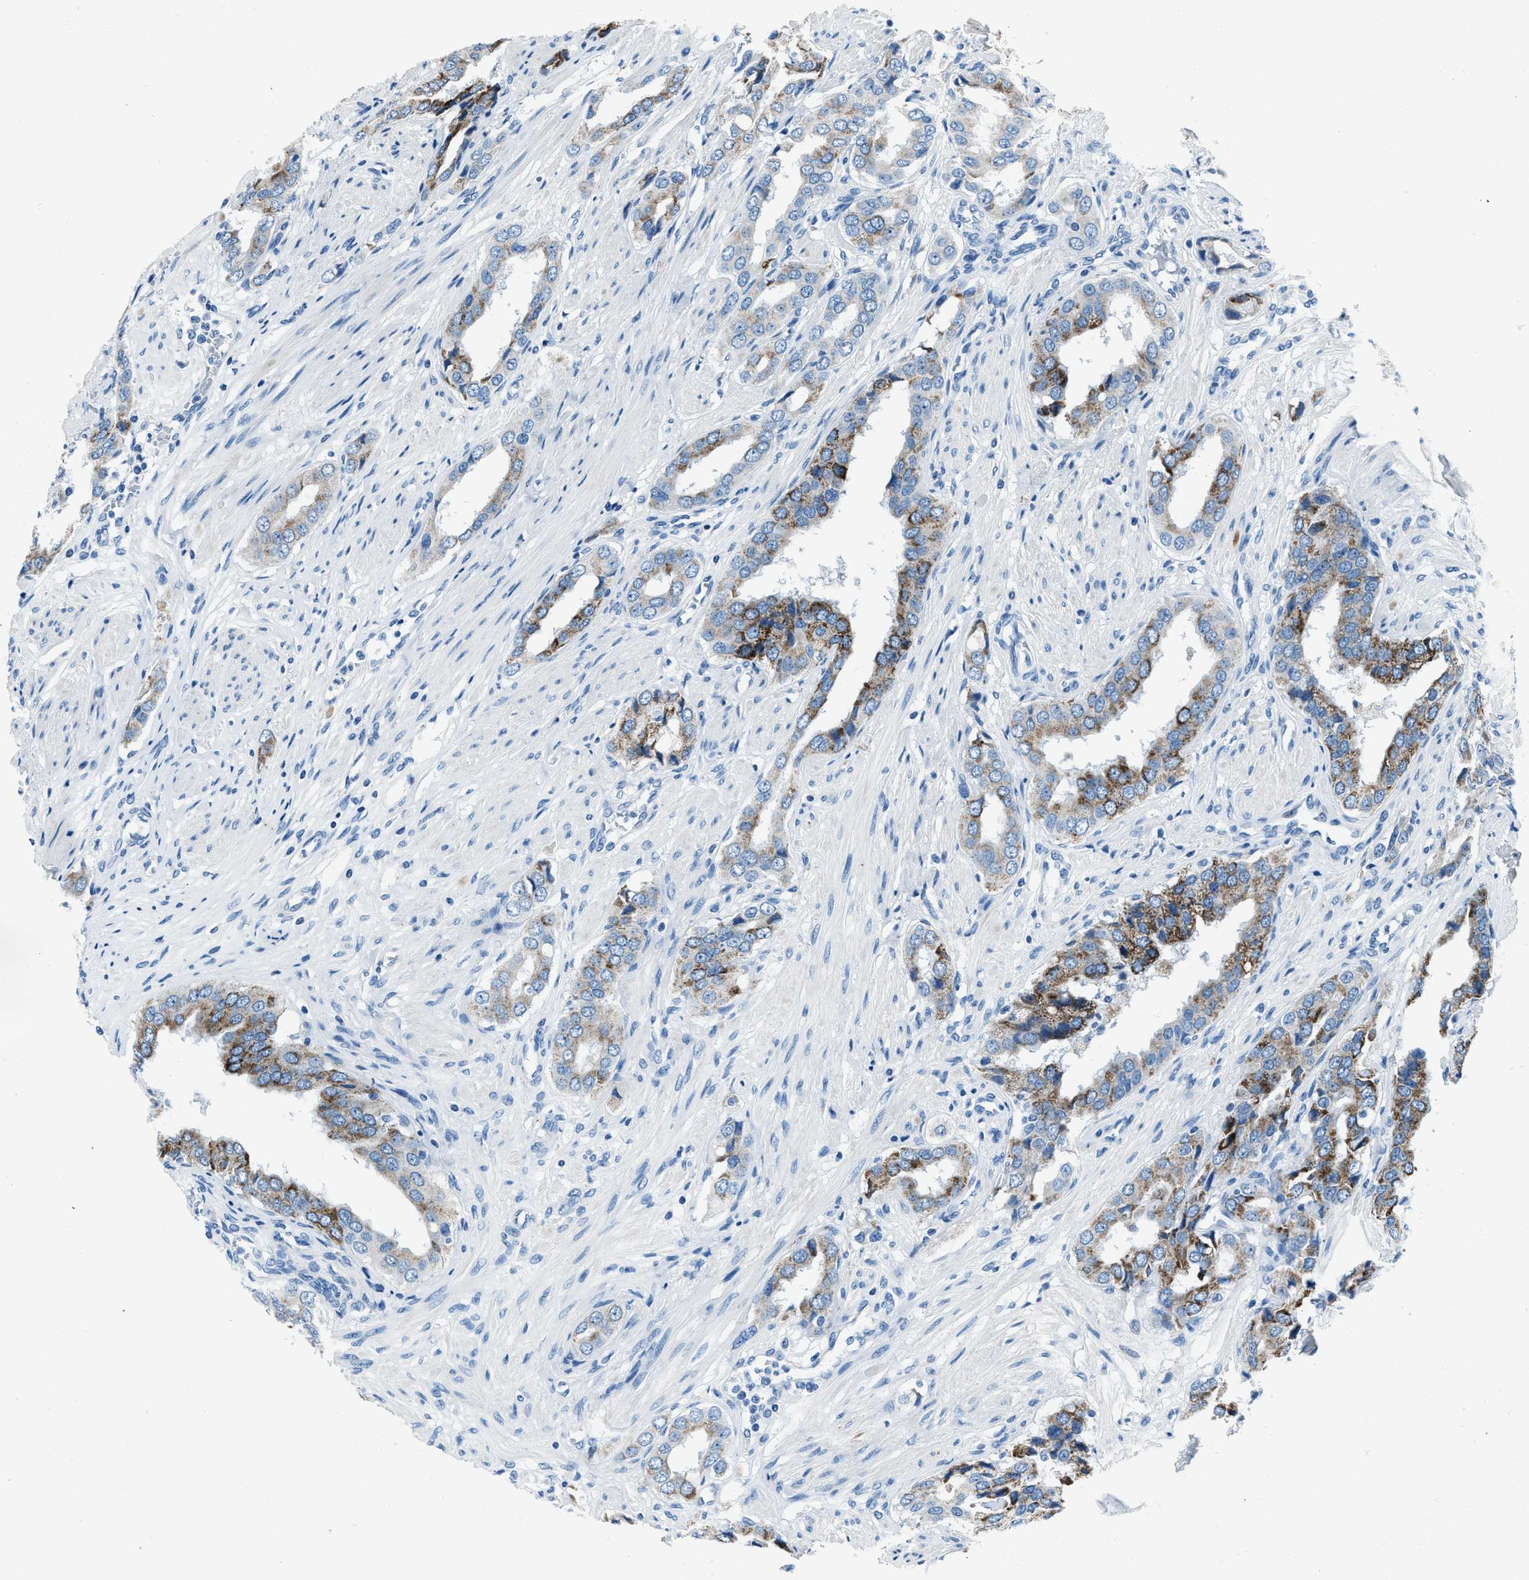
{"staining": {"intensity": "moderate", "quantity": ">75%", "location": "cytoplasmic/membranous"}, "tissue": "prostate cancer", "cell_type": "Tumor cells", "image_type": "cancer", "snomed": [{"axis": "morphology", "description": "Adenocarcinoma, High grade"}, {"axis": "topography", "description": "Prostate"}], "caption": "High-power microscopy captured an immunohistochemistry histopathology image of prostate cancer (high-grade adenocarcinoma), revealing moderate cytoplasmic/membranous expression in approximately >75% of tumor cells.", "gene": "AMACR", "patient": {"sex": "male", "age": 52}}